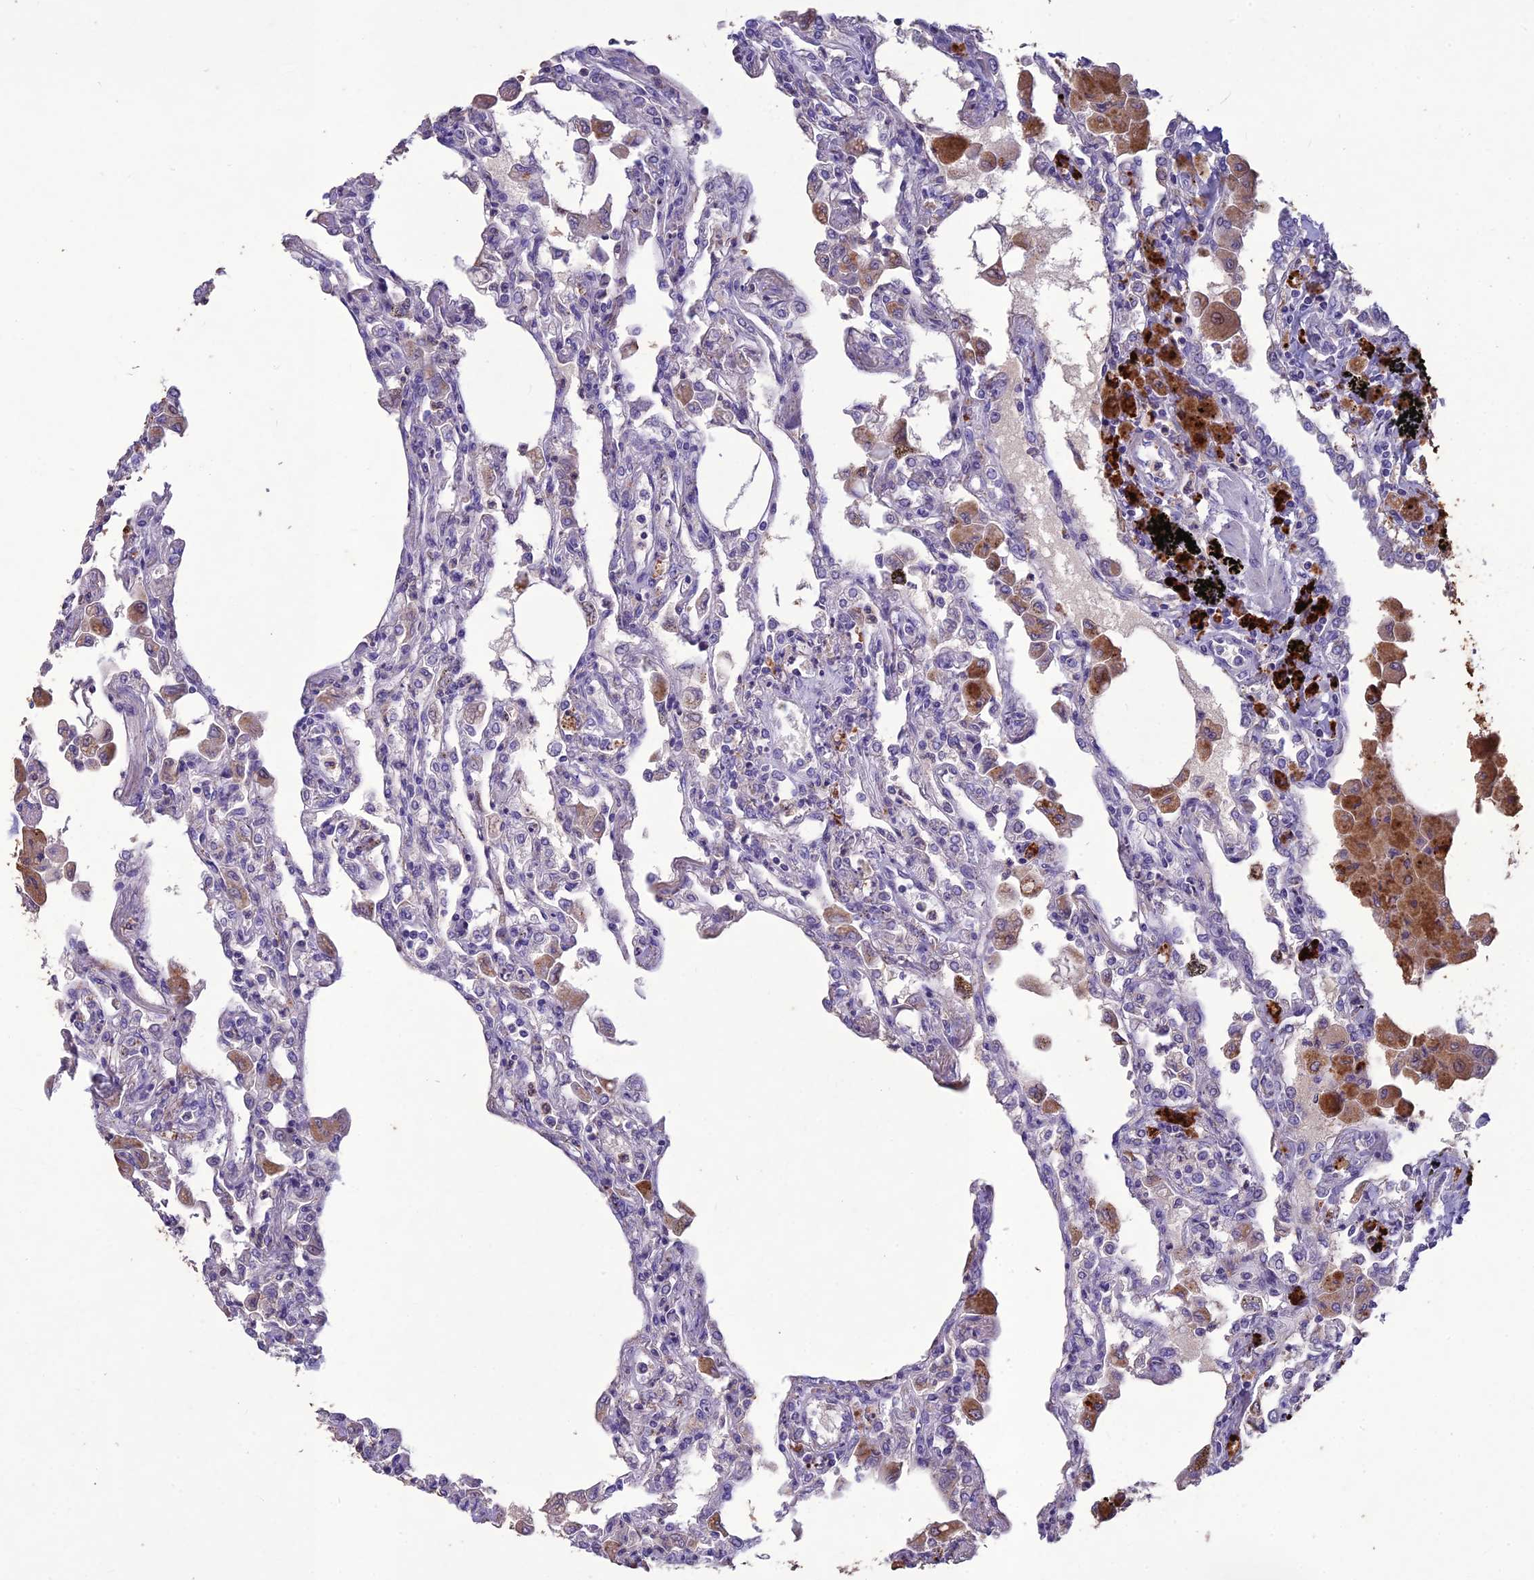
{"staining": {"intensity": "weak", "quantity": "<25%", "location": "cytoplasmic/membranous"}, "tissue": "lung", "cell_type": "Alveolar cells", "image_type": "normal", "snomed": [{"axis": "morphology", "description": "Normal tissue, NOS"}, {"axis": "topography", "description": "Bronchus"}, {"axis": "topography", "description": "Lung"}], "caption": "This is an IHC micrograph of benign lung. There is no staining in alveolar cells.", "gene": "IFT172", "patient": {"sex": "female", "age": 49}}